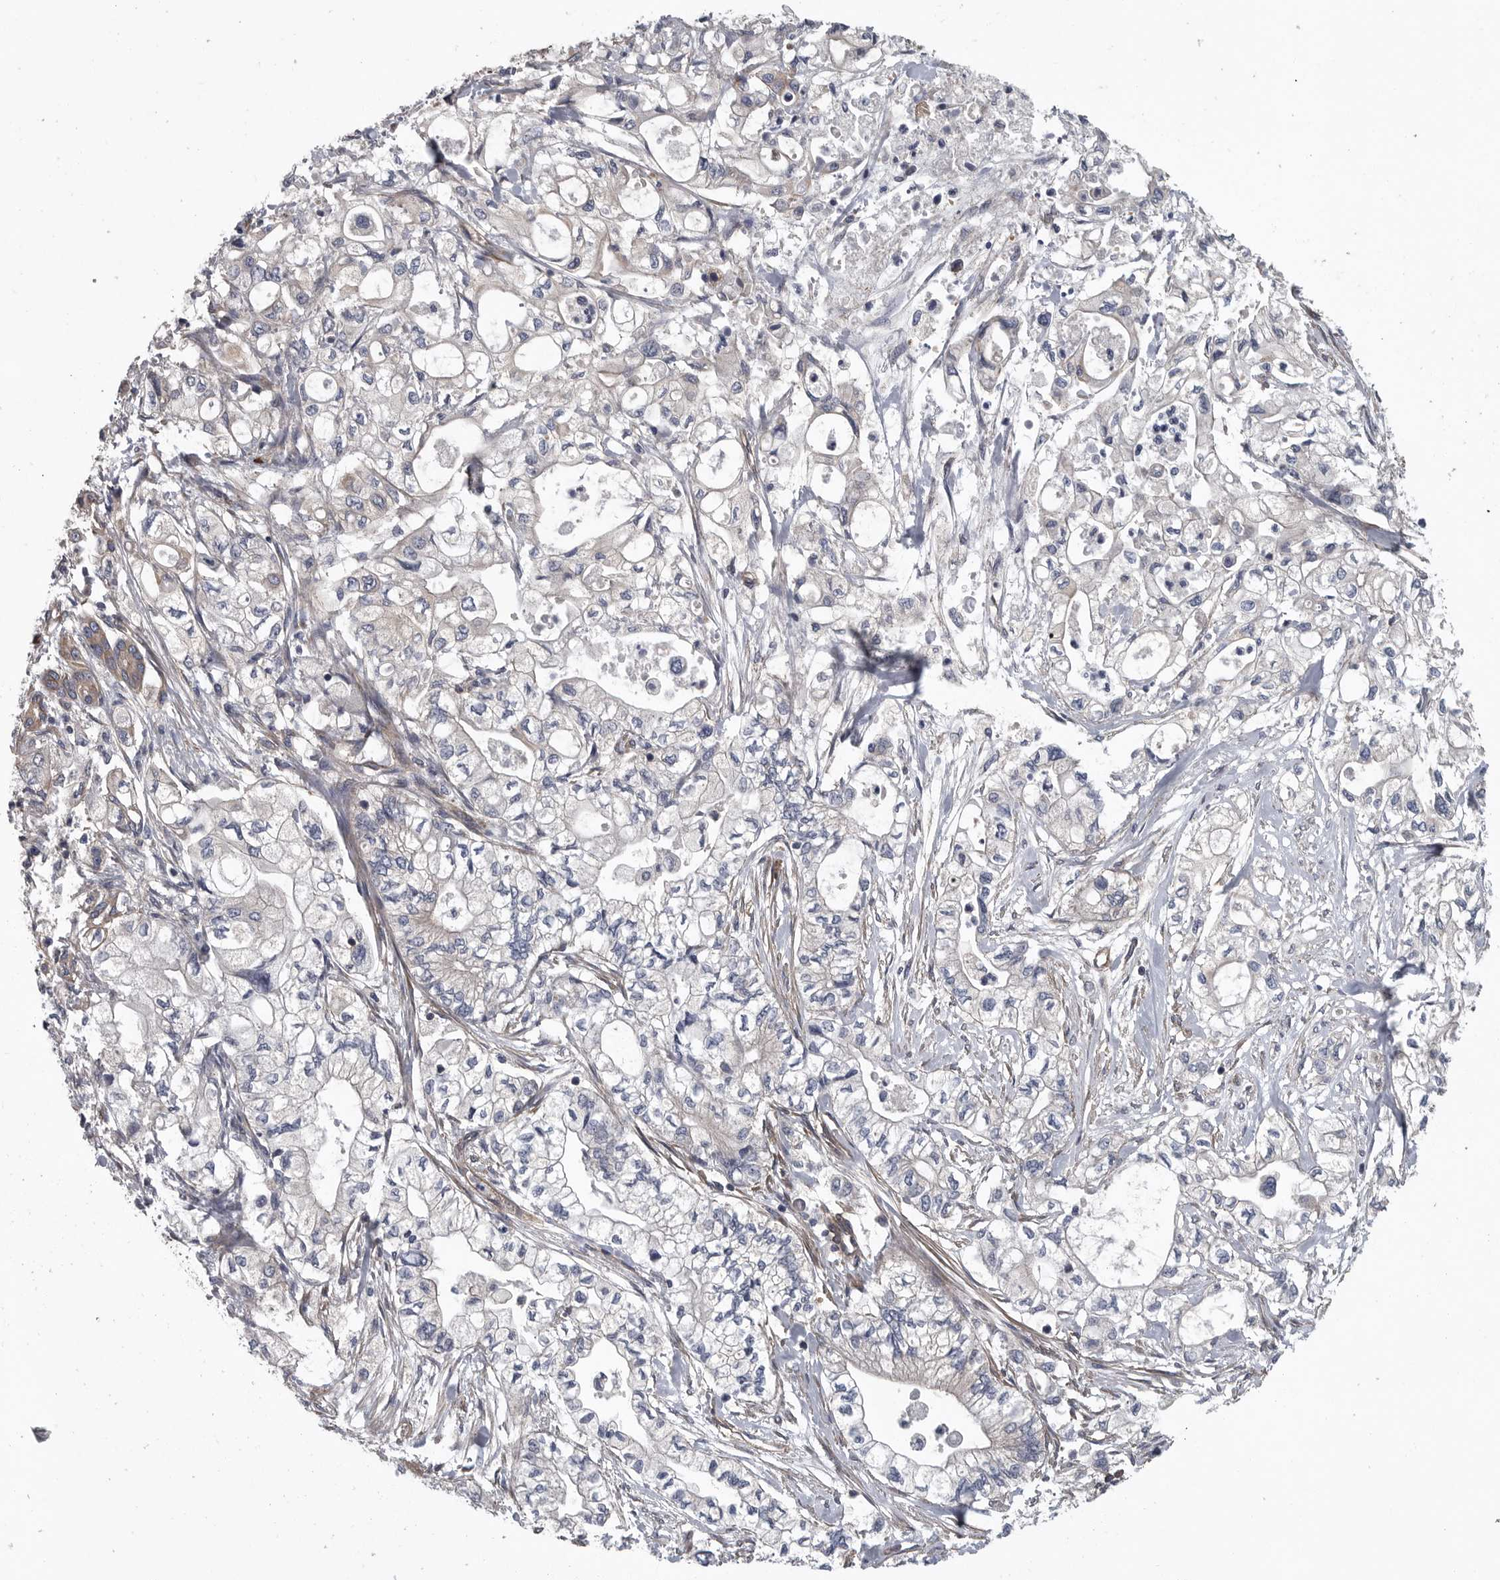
{"staining": {"intensity": "negative", "quantity": "none", "location": "none"}, "tissue": "pancreatic cancer", "cell_type": "Tumor cells", "image_type": "cancer", "snomed": [{"axis": "morphology", "description": "Adenocarcinoma, NOS"}, {"axis": "topography", "description": "Pancreas"}], "caption": "A high-resolution histopathology image shows immunohistochemistry staining of adenocarcinoma (pancreatic), which reveals no significant staining in tumor cells.", "gene": "OXR1", "patient": {"sex": "male", "age": 79}}